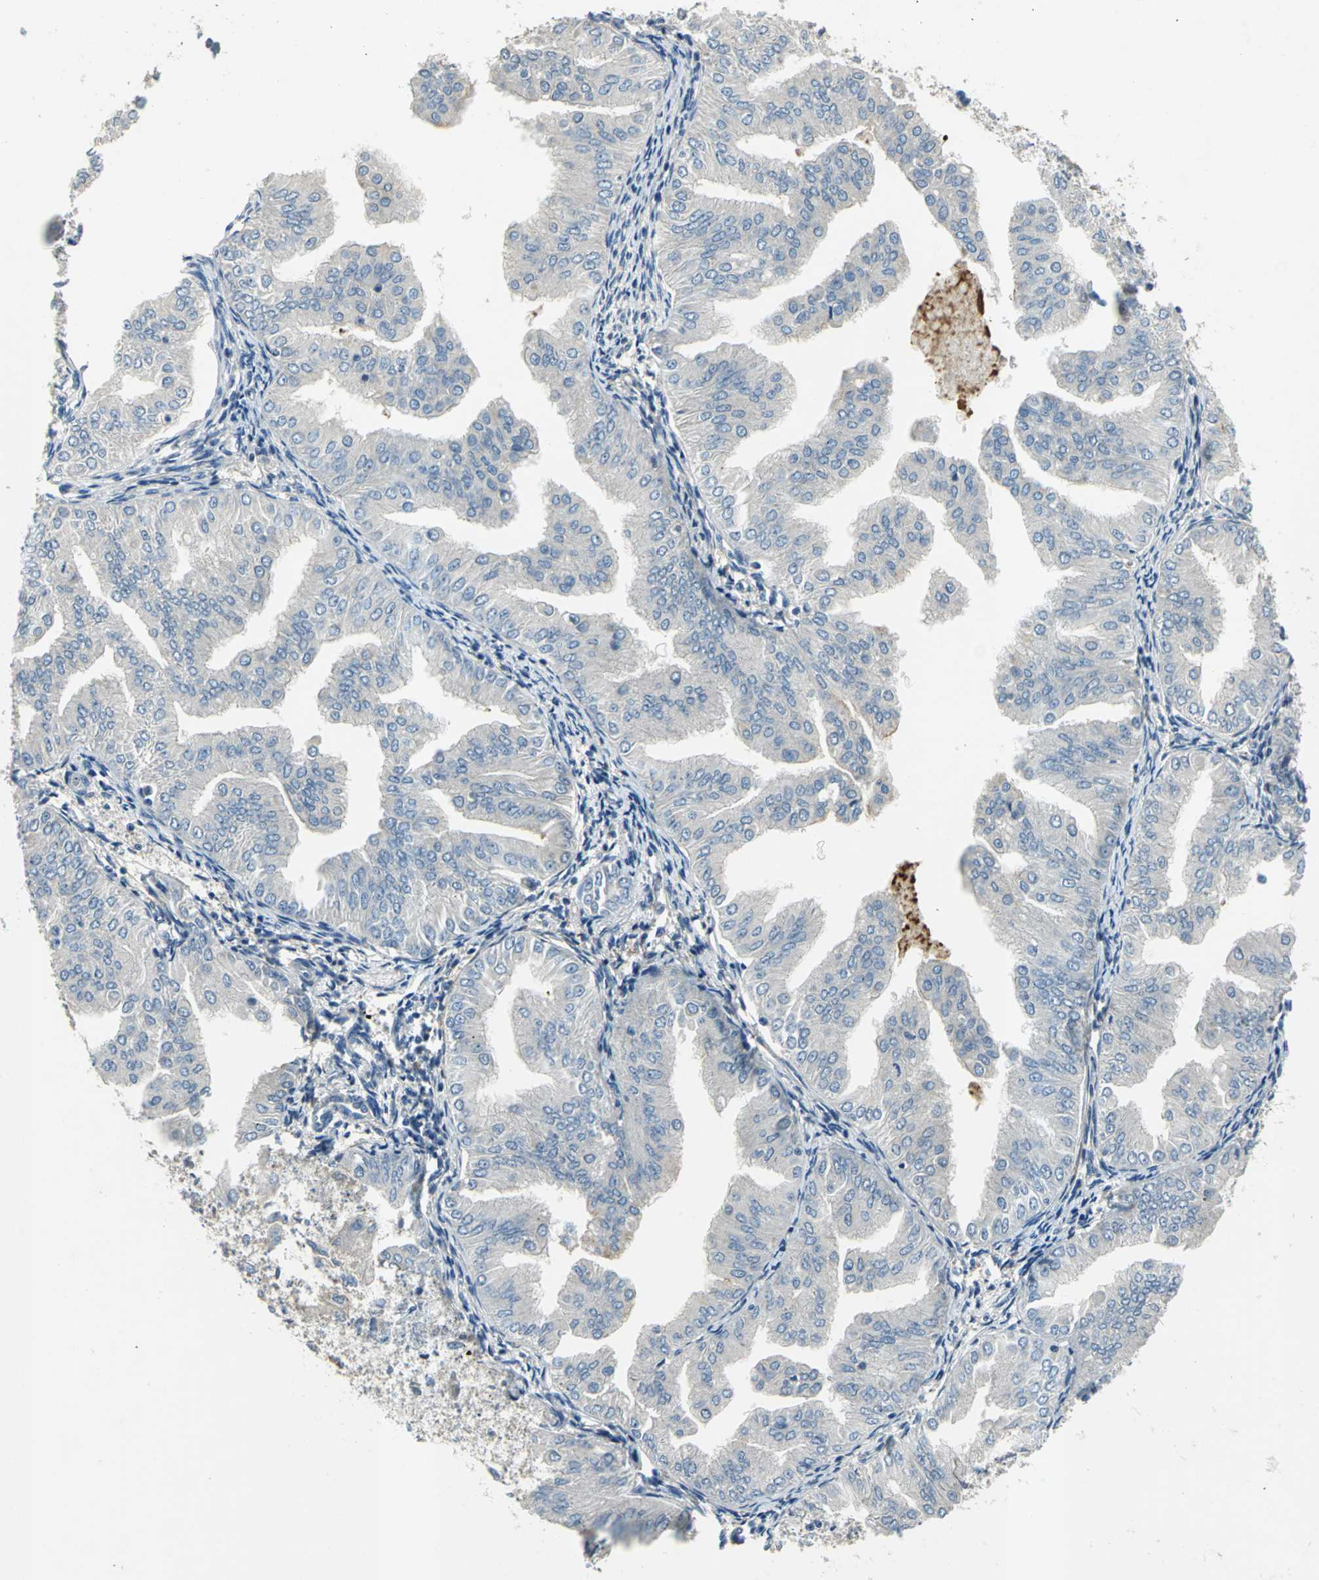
{"staining": {"intensity": "negative", "quantity": "none", "location": "none"}, "tissue": "endometrial cancer", "cell_type": "Tumor cells", "image_type": "cancer", "snomed": [{"axis": "morphology", "description": "Adenocarcinoma, NOS"}, {"axis": "topography", "description": "Endometrium"}], "caption": "This is an immunohistochemistry (IHC) histopathology image of endometrial cancer (adenocarcinoma). There is no positivity in tumor cells.", "gene": "SLC16A7", "patient": {"sex": "female", "age": 53}}